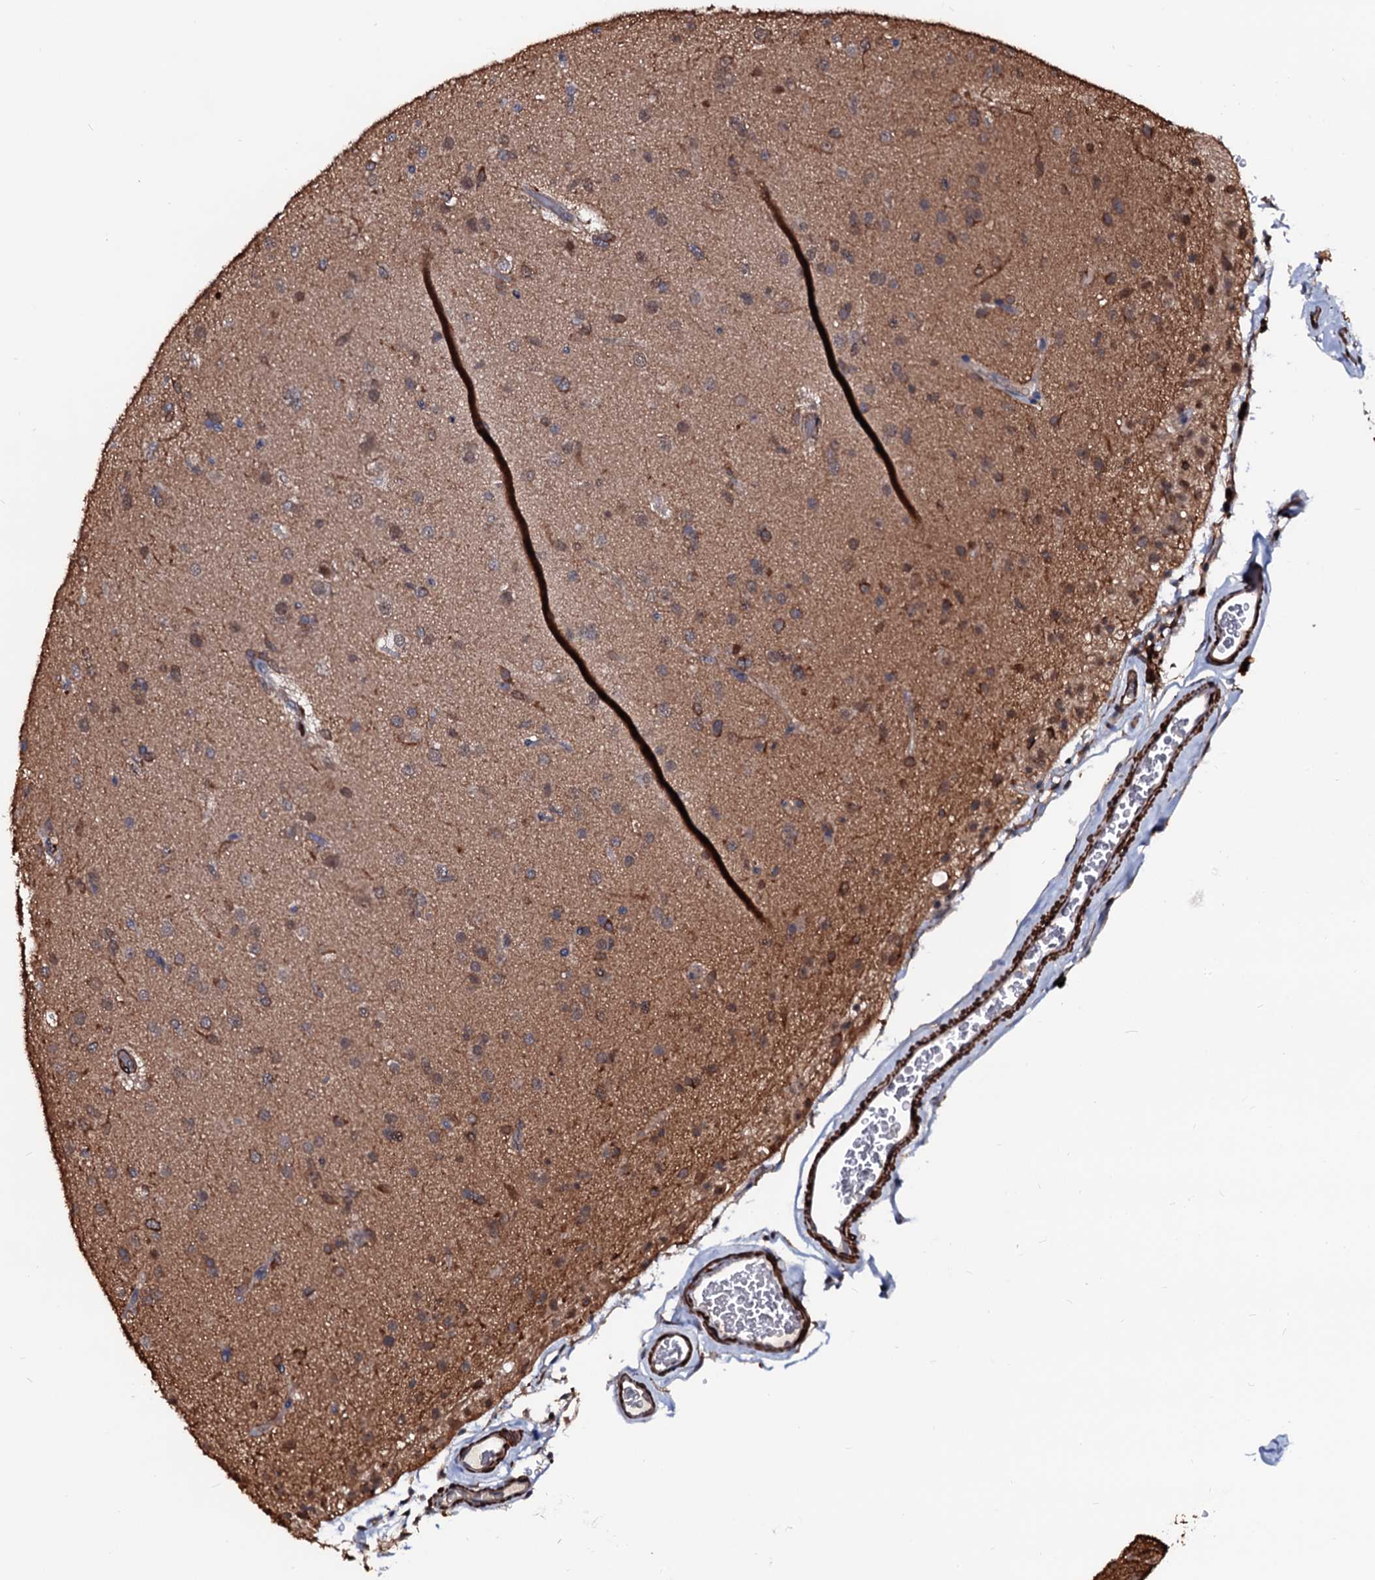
{"staining": {"intensity": "moderate", "quantity": "<25%", "location": "cytoplasmic/membranous"}, "tissue": "glioma", "cell_type": "Tumor cells", "image_type": "cancer", "snomed": [{"axis": "morphology", "description": "Glioma, malignant, Low grade"}, {"axis": "topography", "description": "Brain"}], "caption": "Immunohistochemistry (DAB) staining of human malignant glioma (low-grade) demonstrates moderate cytoplasmic/membranous protein staining in about <25% of tumor cells.", "gene": "N4BP1", "patient": {"sex": "male", "age": 65}}